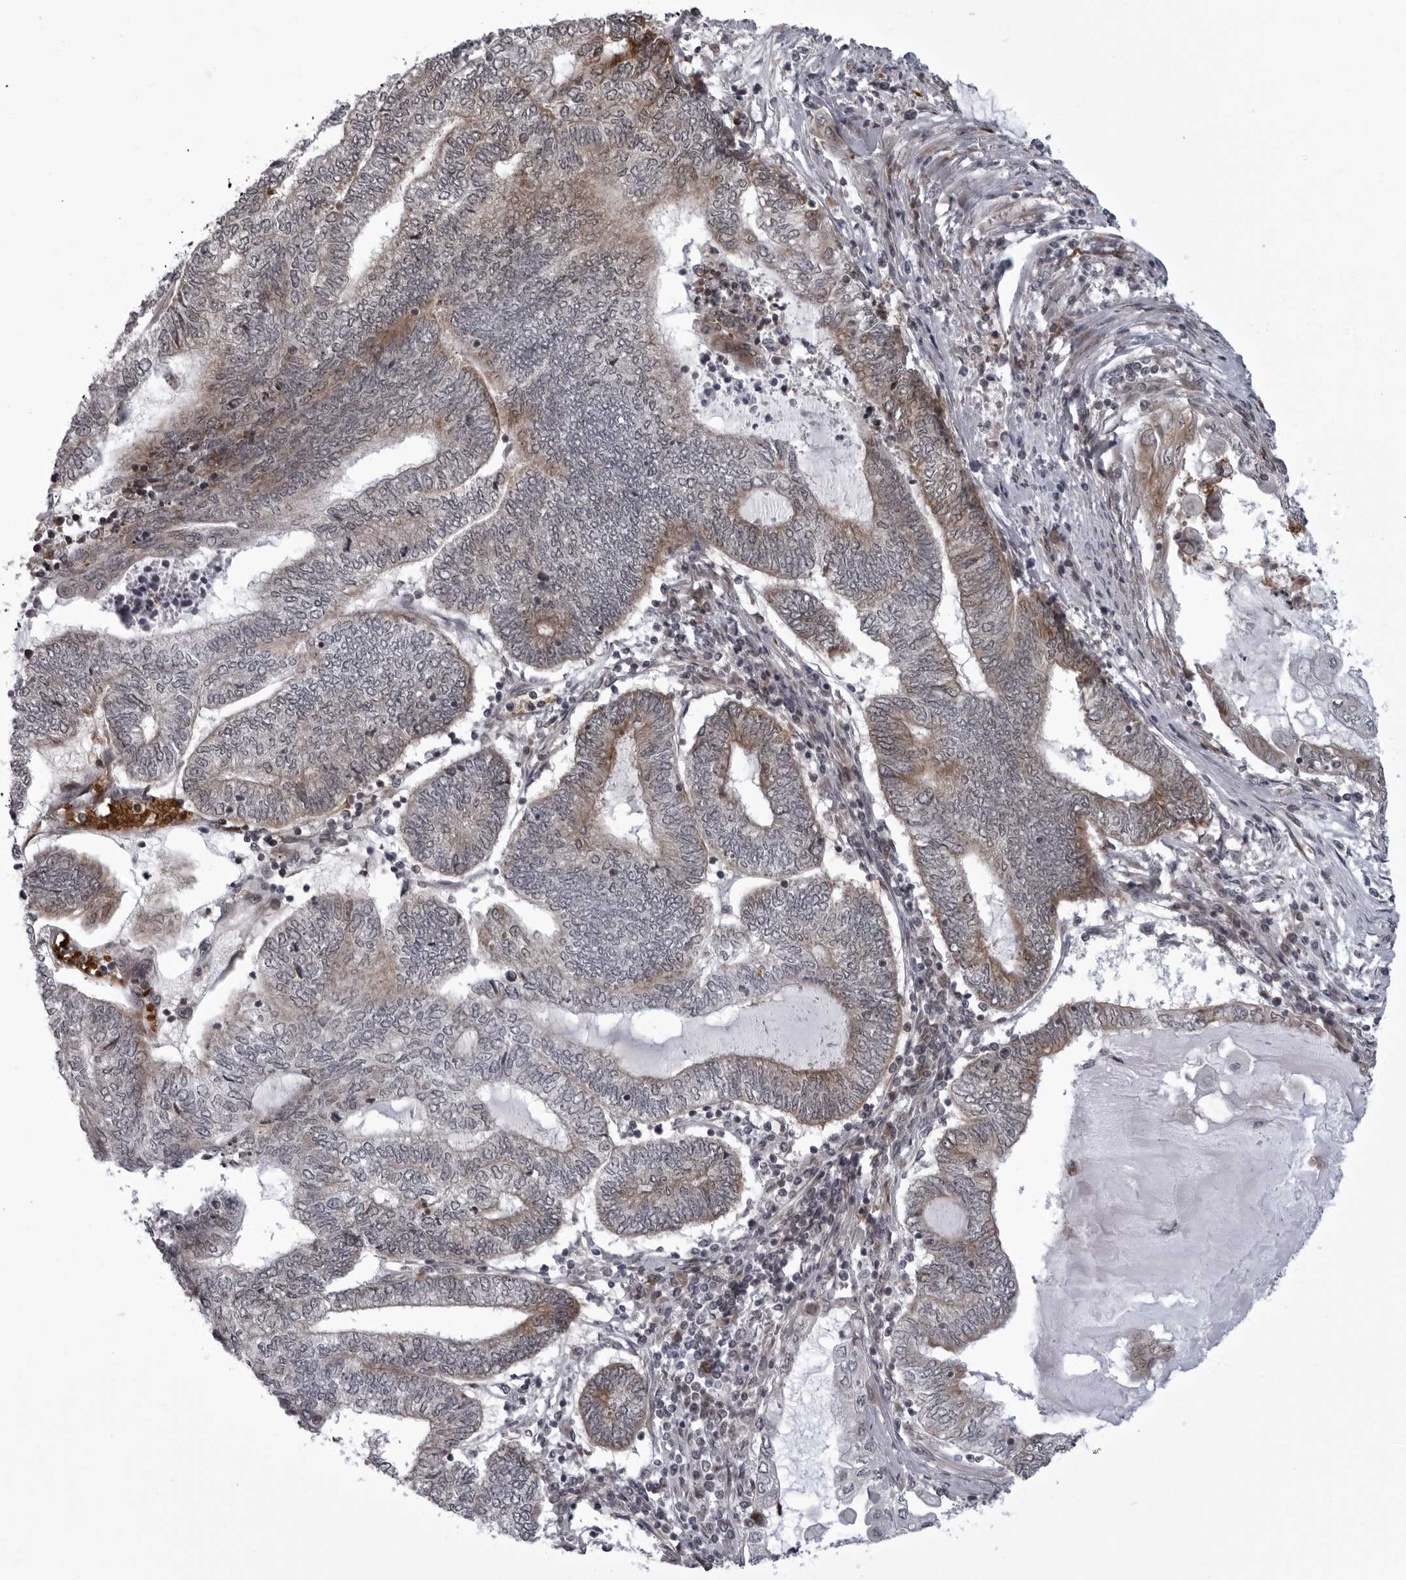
{"staining": {"intensity": "weak", "quantity": "25%-75%", "location": "cytoplasmic/membranous"}, "tissue": "endometrial cancer", "cell_type": "Tumor cells", "image_type": "cancer", "snomed": [{"axis": "morphology", "description": "Adenocarcinoma, NOS"}, {"axis": "topography", "description": "Uterus"}, {"axis": "topography", "description": "Endometrium"}], "caption": "A low amount of weak cytoplasmic/membranous expression is present in approximately 25%-75% of tumor cells in adenocarcinoma (endometrial) tissue. The protein of interest is stained brown, and the nuclei are stained in blue (DAB (3,3'-diaminobenzidine) IHC with brightfield microscopy, high magnification).", "gene": "THOP1", "patient": {"sex": "female", "age": 70}}